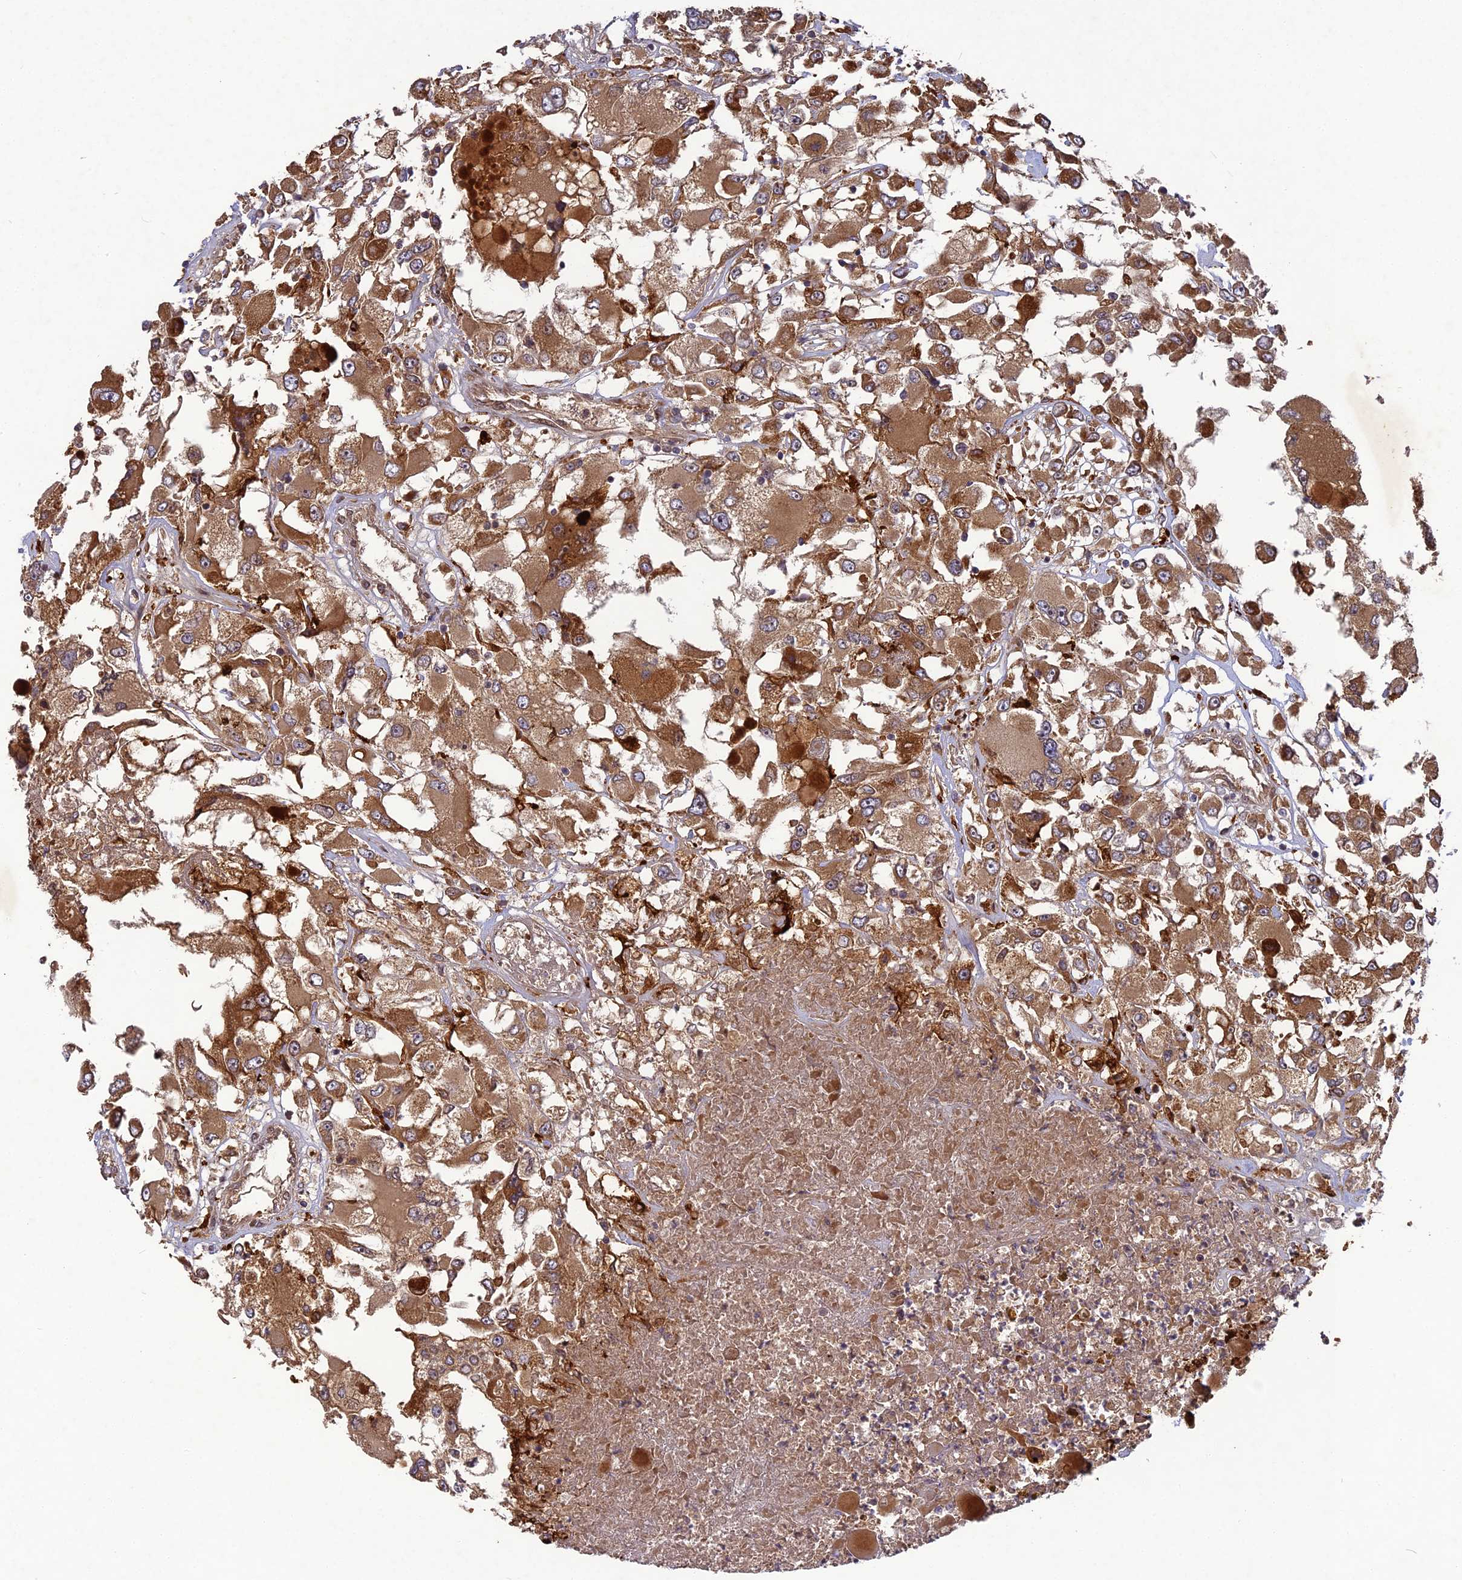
{"staining": {"intensity": "moderate", "quantity": ">75%", "location": "cytoplasmic/membranous"}, "tissue": "renal cancer", "cell_type": "Tumor cells", "image_type": "cancer", "snomed": [{"axis": "morphology", "description": "Adenocarcinoma, NOS"}, {"axis": "topography", "description": "Kidney"}], "caption": "Human adenocarcinoma (renal) stained for a protein (brown) shows moderate cytoplasmic/membranous positive staining in approximately >75% of tumor cells.", "gene": "TMUB2", "patient": {"sex": "female", "age": 52}}